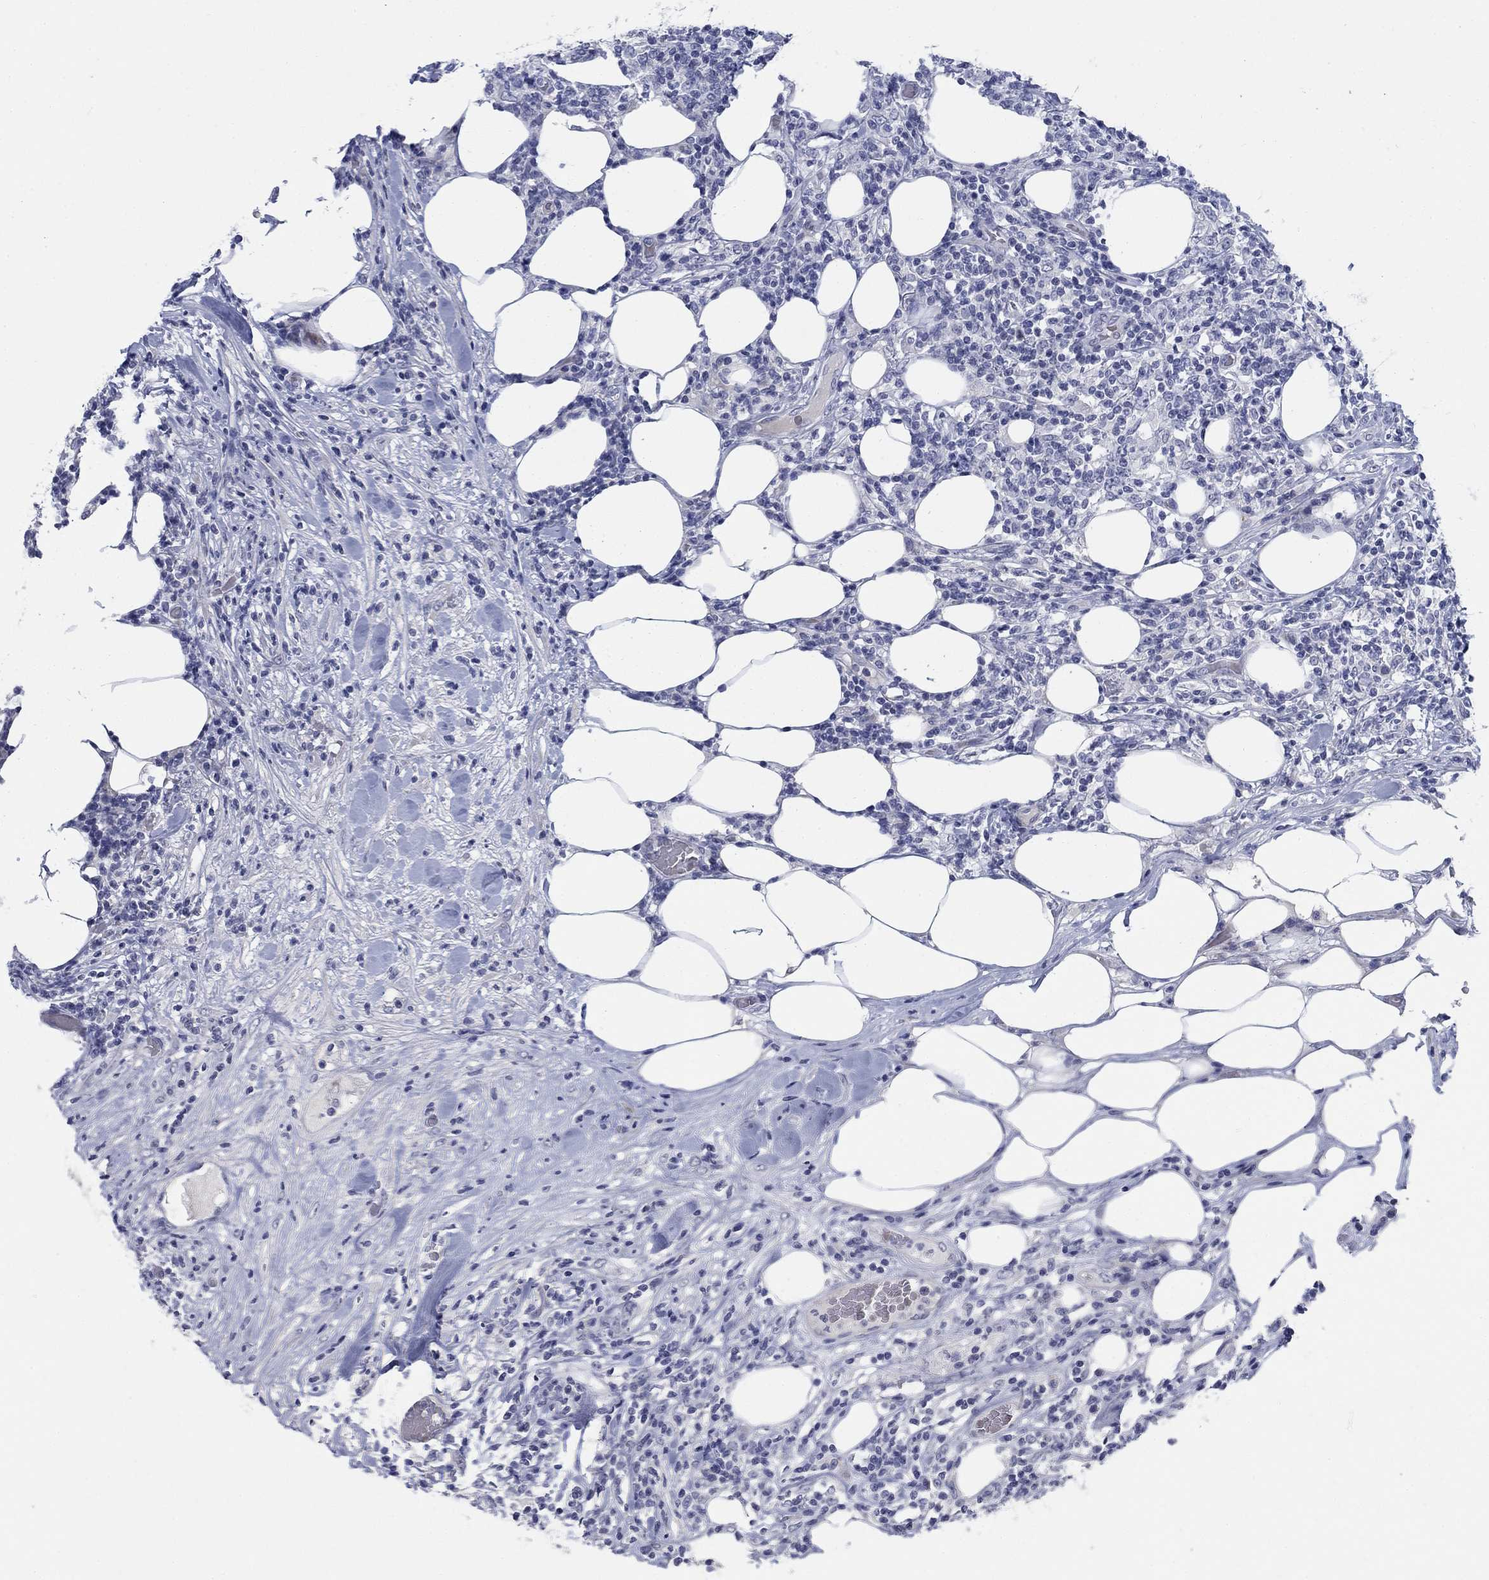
{"staining": {"intensity": "negative", "quantity": "none", "location": "none"}, "tissue": "lymphoma", "cell_type": "Tumor cells", "image_type": "cancer", "snomed": [{"axis": "morphology", "description": "Malignant lymphoma, non-Hodgkin's type, High grade"}, {"axis": "topography", "description": "Lymph node"}], "caption": "IHC of human malignant lymphoma, non-Hodgkin's type (high-grade) reveals no staining in tumor cells.", "gene": "DNER", "patient": {"sex": "female", "age": 84}}